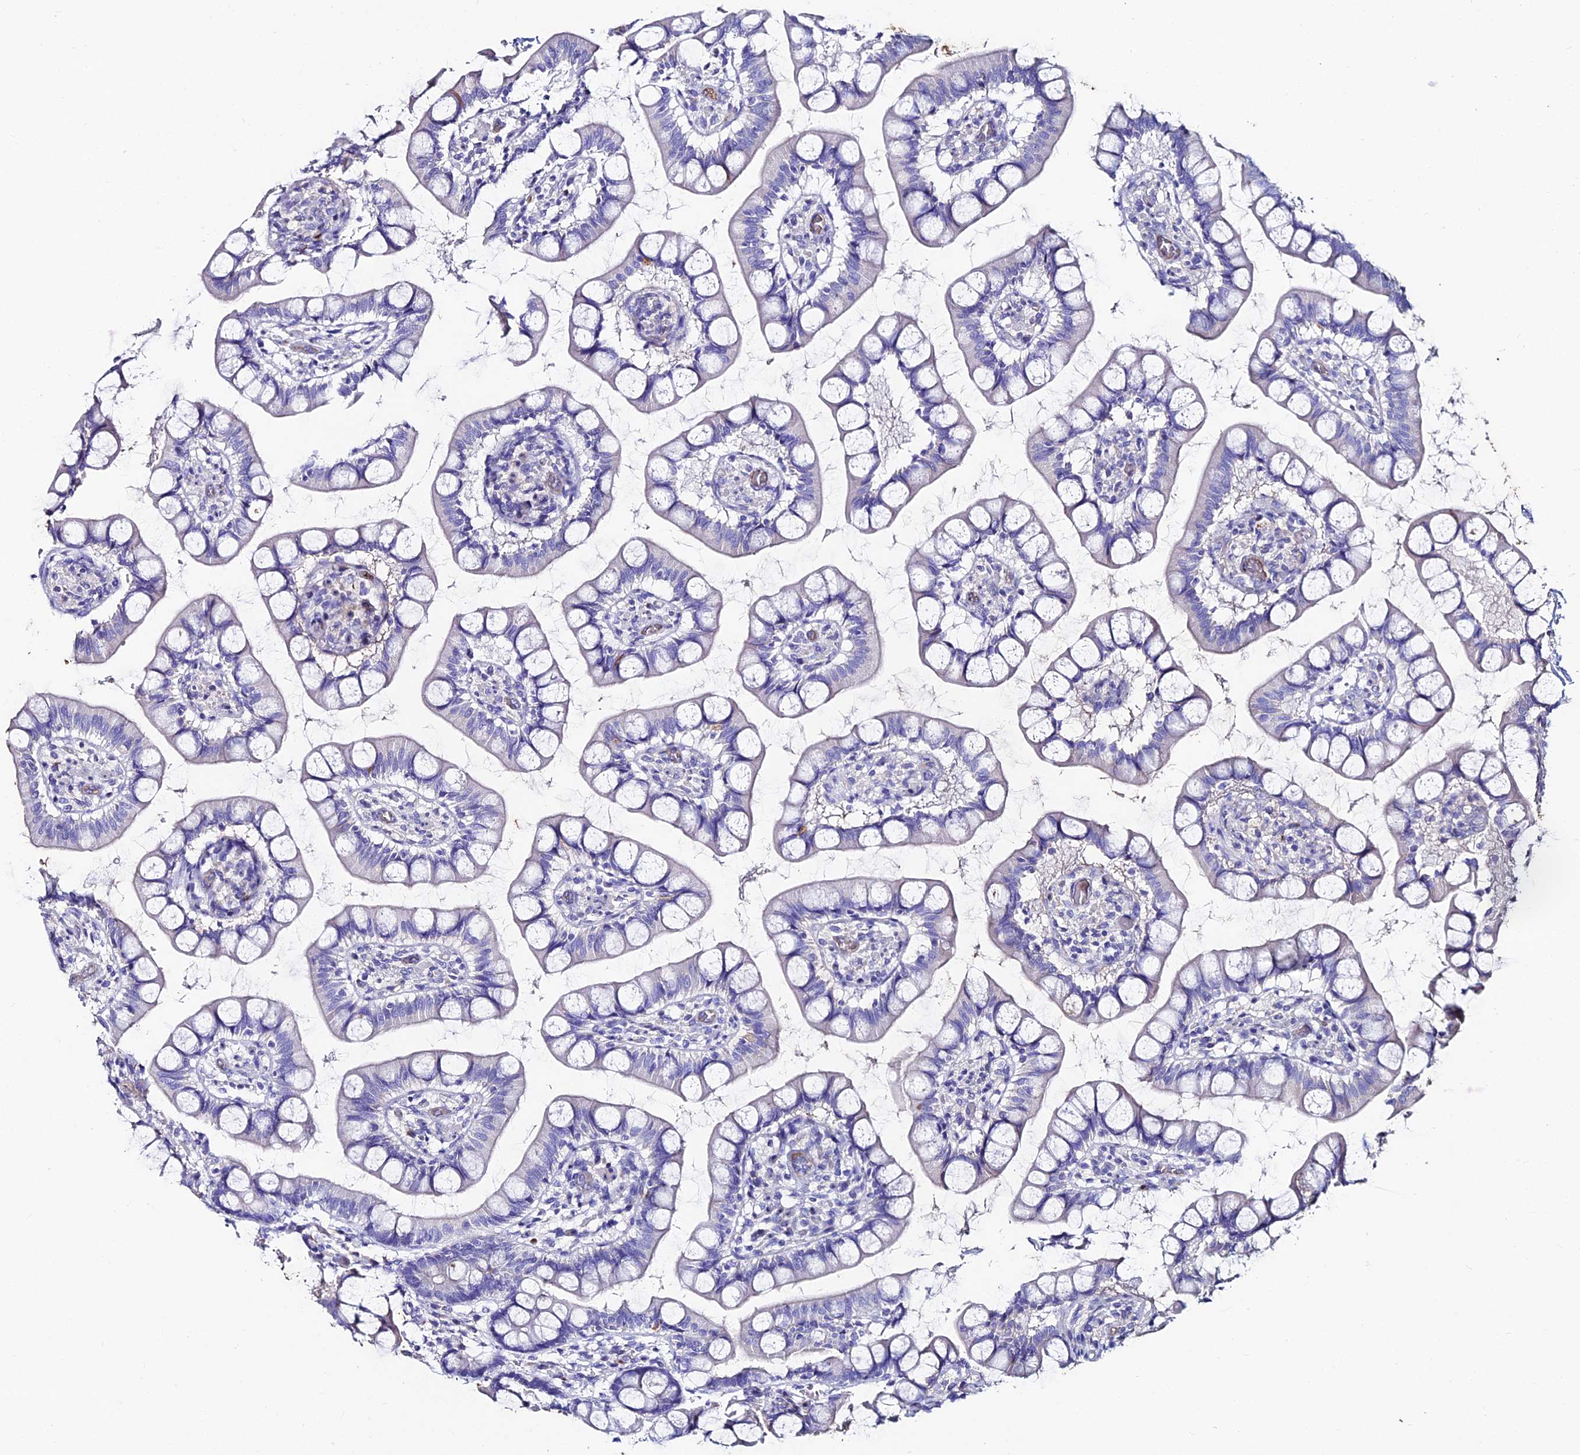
{"staining": {"intensity": "weak", "quantity": "25%-75%", "location": "cytoplasmic/membranous"}, "tissue": "small intestine", "cell_type": "Glandular cells", "image_type": "normal", "snomed": [{"axis": "morphology", "description": "Normal tissue, NOS"}, {"axis": "topography", "description": "Small intestine"}], "caption": "Small intestine stained with DAB immunohistochemistry (IHC) exhibits low levels of weak cytoplasmic/membranous expression in approximately 25%-75% of glandular cells.", "gene": "SLC25A16", "patient": {"sex": "male", "age": 52}}